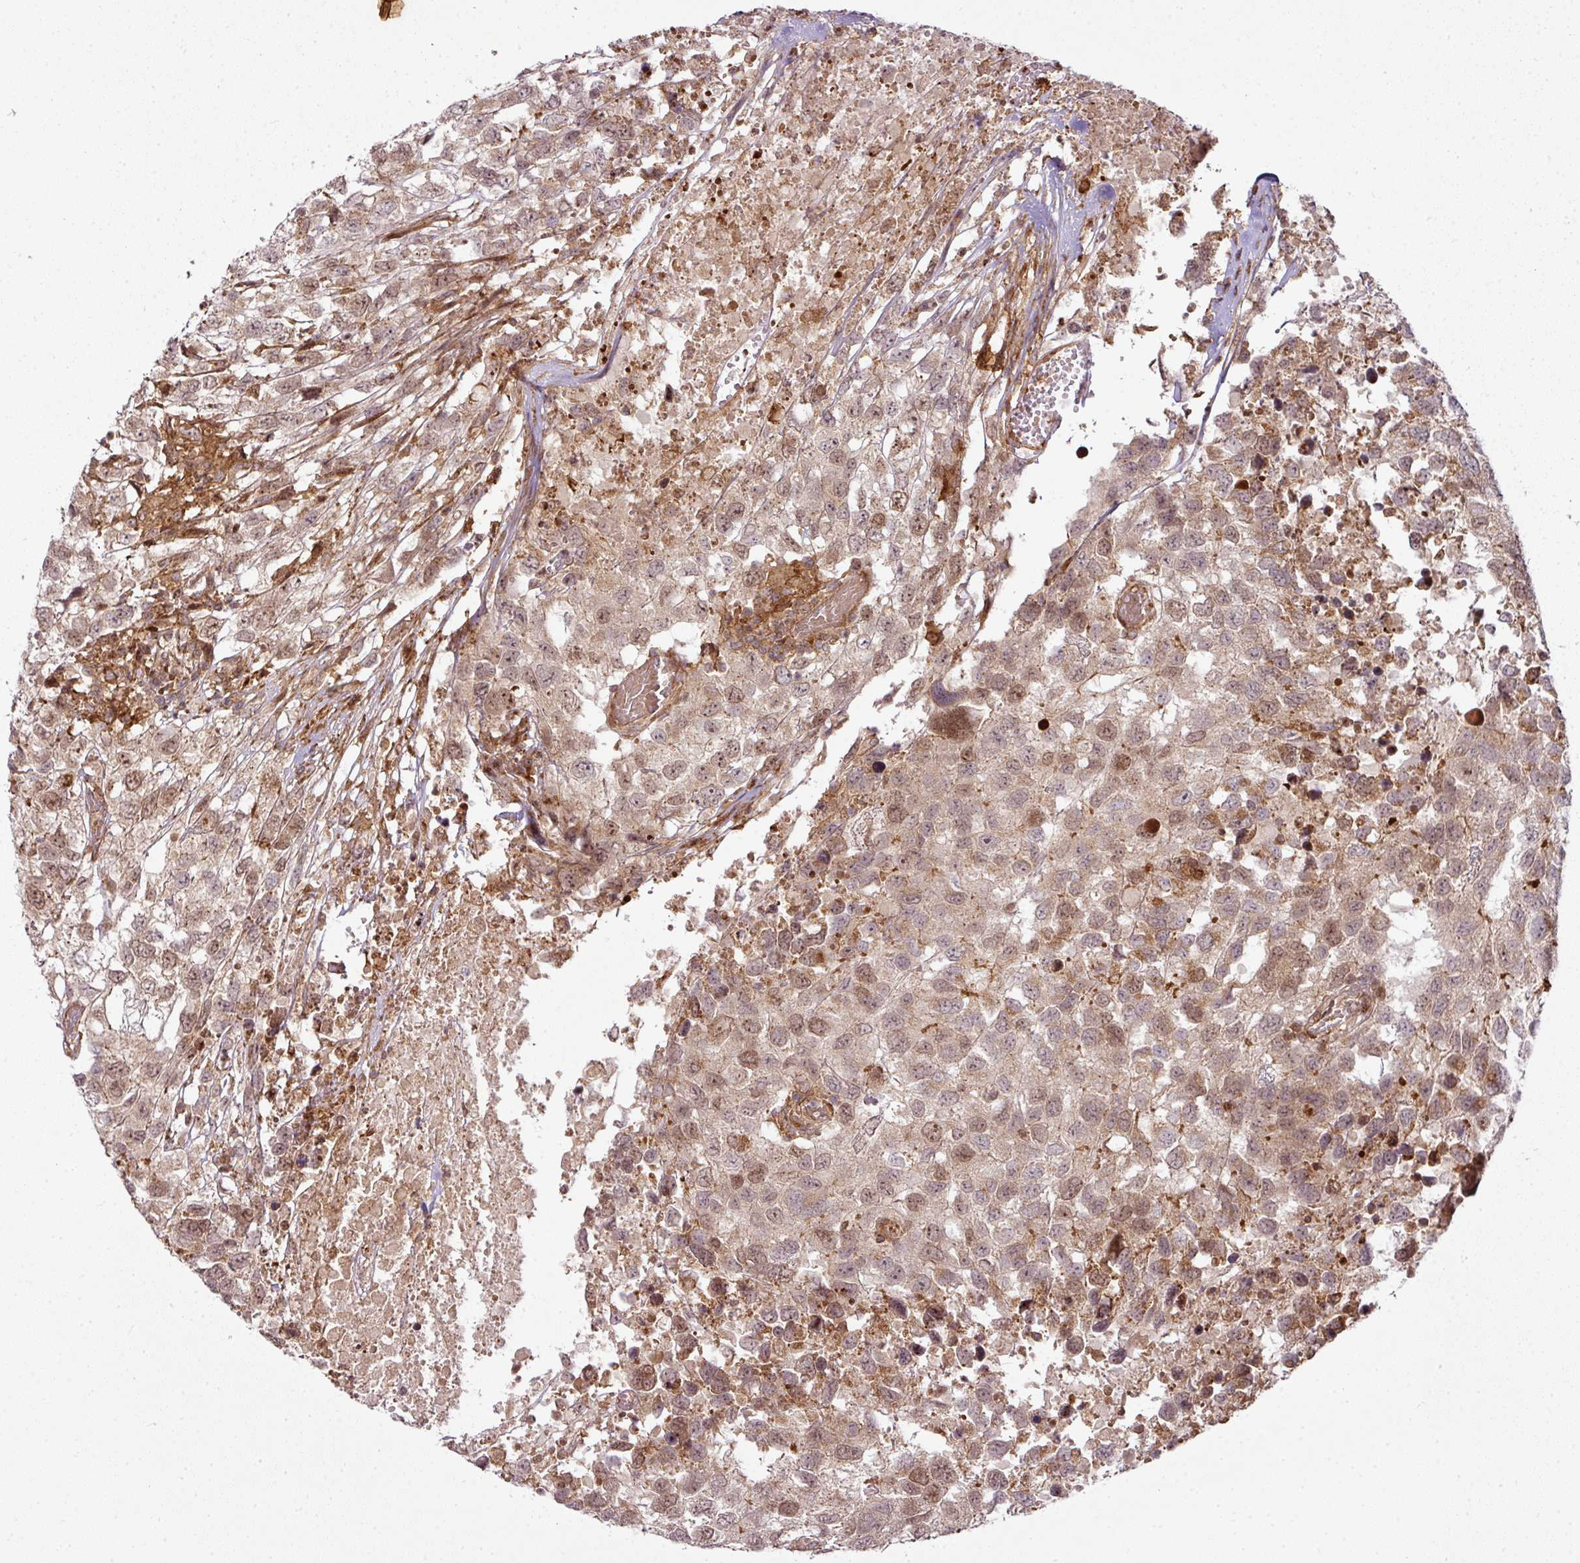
{"staining": {"intensity": "moderate", "quantity": ">75%", "location": "cytoplasmic/membranous,nuclear"}, "tissue": "testis cancer", "cell_type": "Tumor cells", "image_type": "cancer", "snomed": [{"axis": "morphology", "description": "Carcinoma, Embryonal, NOS"}, {"axis": "topography", "description": "Testis"}], "caption": "DAB (3,3'-diaminobenzidine) immunohistochemical staining of testis cancer (embryonal carcinoma) demonstrates moderate cytoplasmic/membranous and nuclear protein expression in about >75% of tumor cells.", "gene": "ATAT1", "patient": {"sex": "male", "age": 83}}